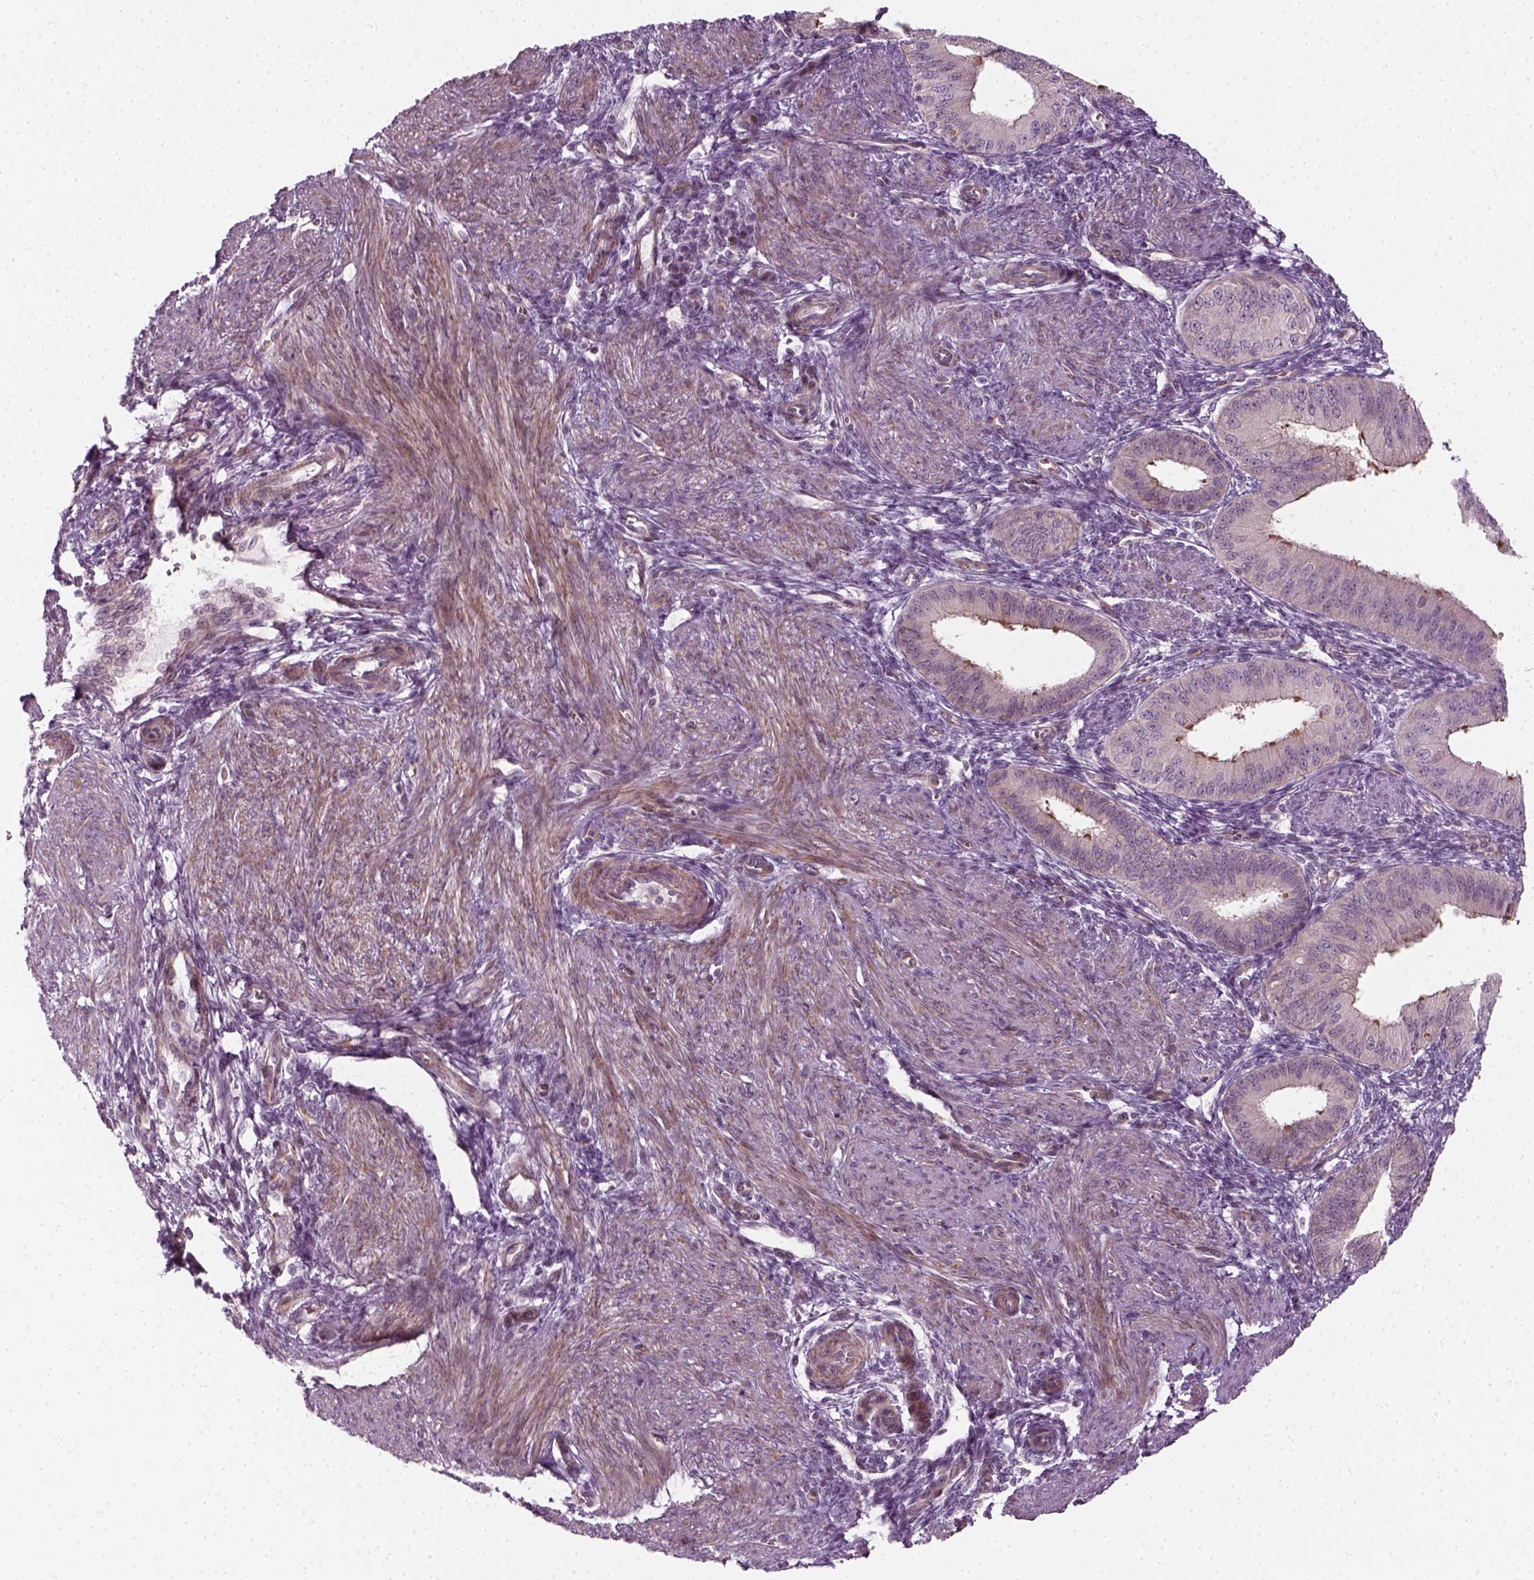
{"staining": {"intensity": "weak", "quantity": "25%-75%", "location": "cytoplasmic/membranous"}, "tissue": "endometrium", "cell_type": "Cells in endometrial stroma", "image_type": "normal", "snomed": [{"axis": "morphology", "description": "Normal tissue, NOS"}, {"axis": "topography", "description": "Endometrium"}], "caption": "DAB immunohistochemical staining of normal human endometrium displays weak cytoplasmic/membranous protein positivity in approximately 25%-75% of cells in endometrial stroma.", "gene": "DNASE1L1", "patient": {"sex": "female", "age": 39}}